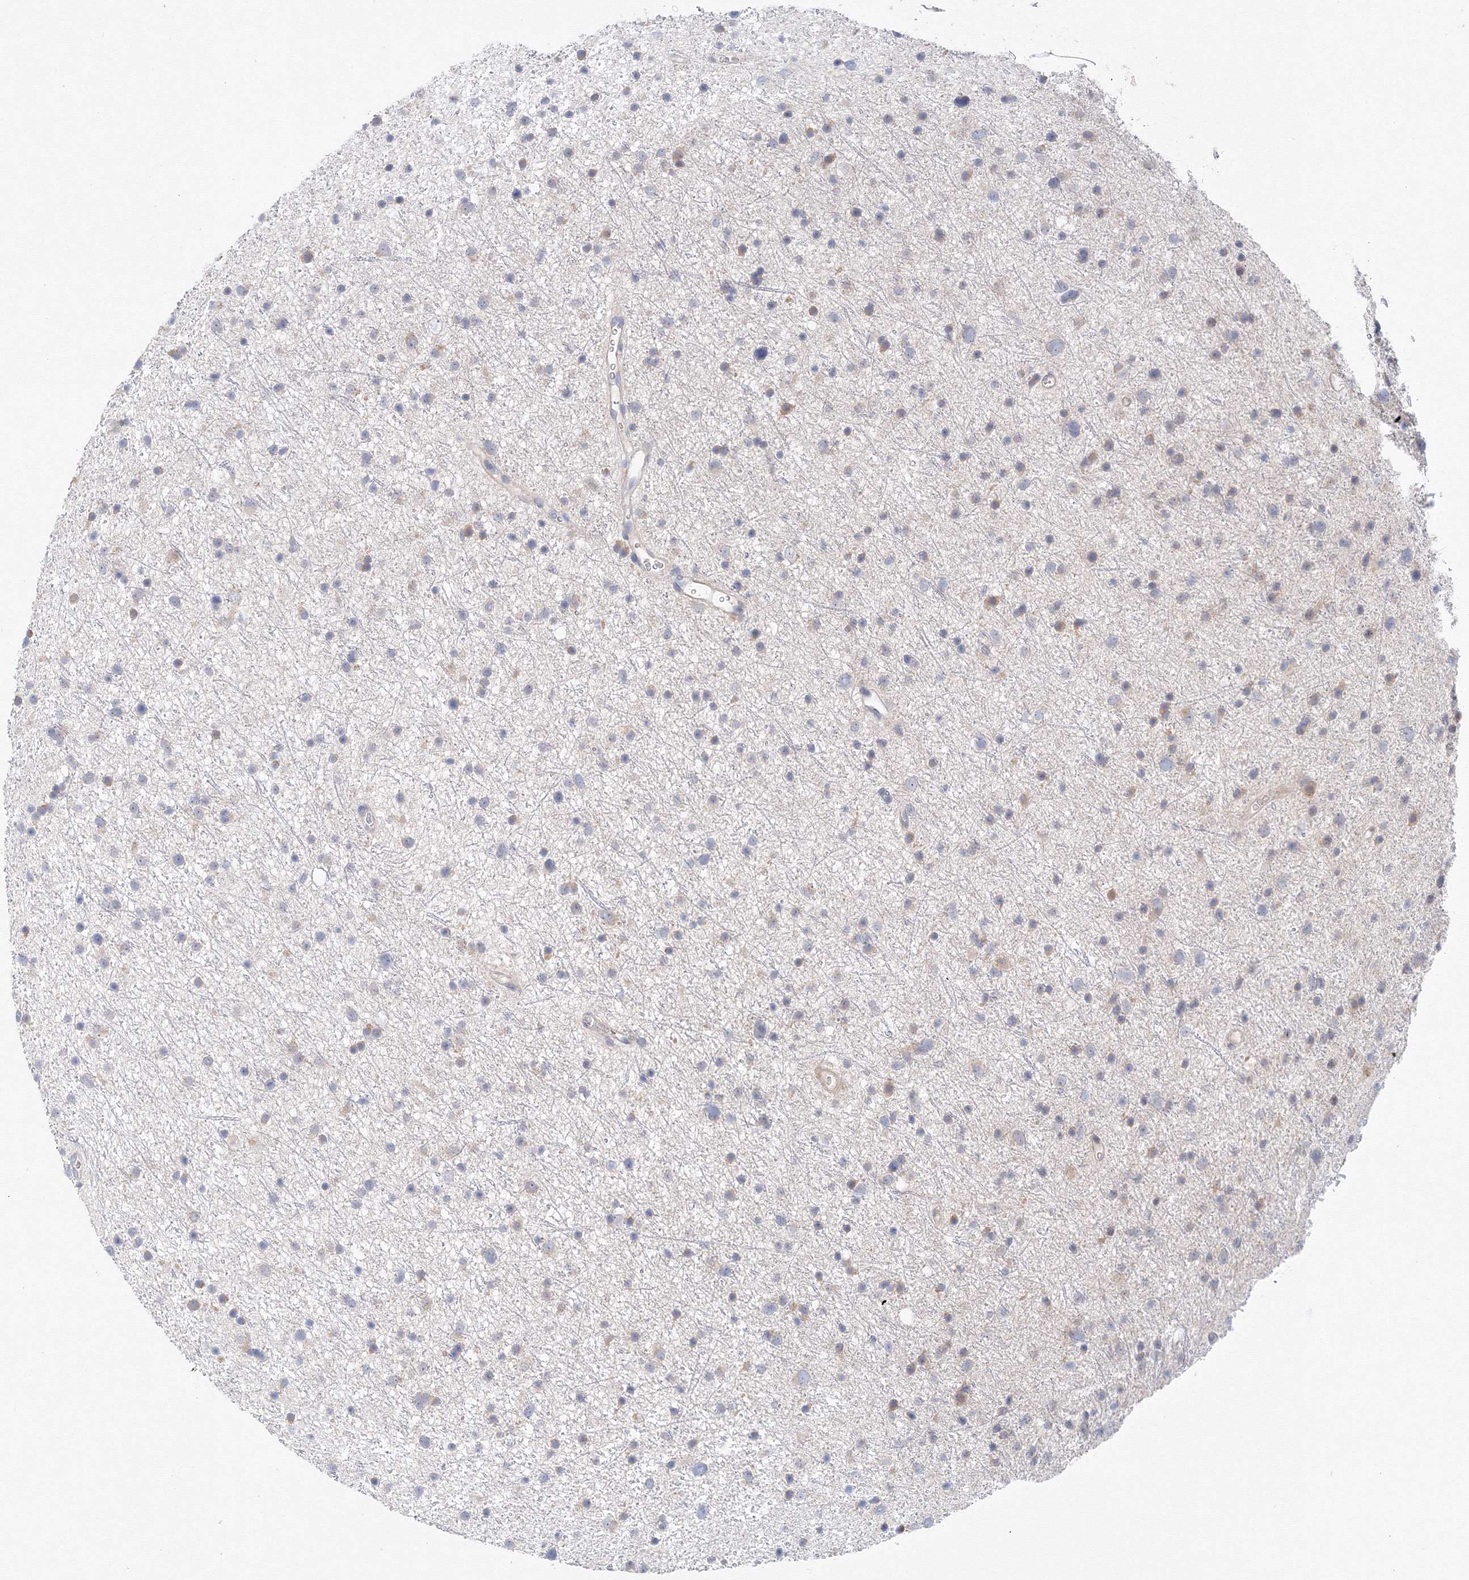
{"staining": {"intensity": "weak", "quantity": "<25%", "location": "cytoplasmic/membranous"}, "tissue": "glioma", "cell_type": "Tumor cells", "image_type": "cancer", "snomed": [{"axis": "morphology", "description": "Glioma, malignant, Low grade"}, {"axis": "topography", "description": "Cerebral cortex"}], "caption": "The photomicrograph displays no staining of tumor cells in glioma.", "gene": "DIS3L2", "patient": {"sex": "female", "age": 39}}